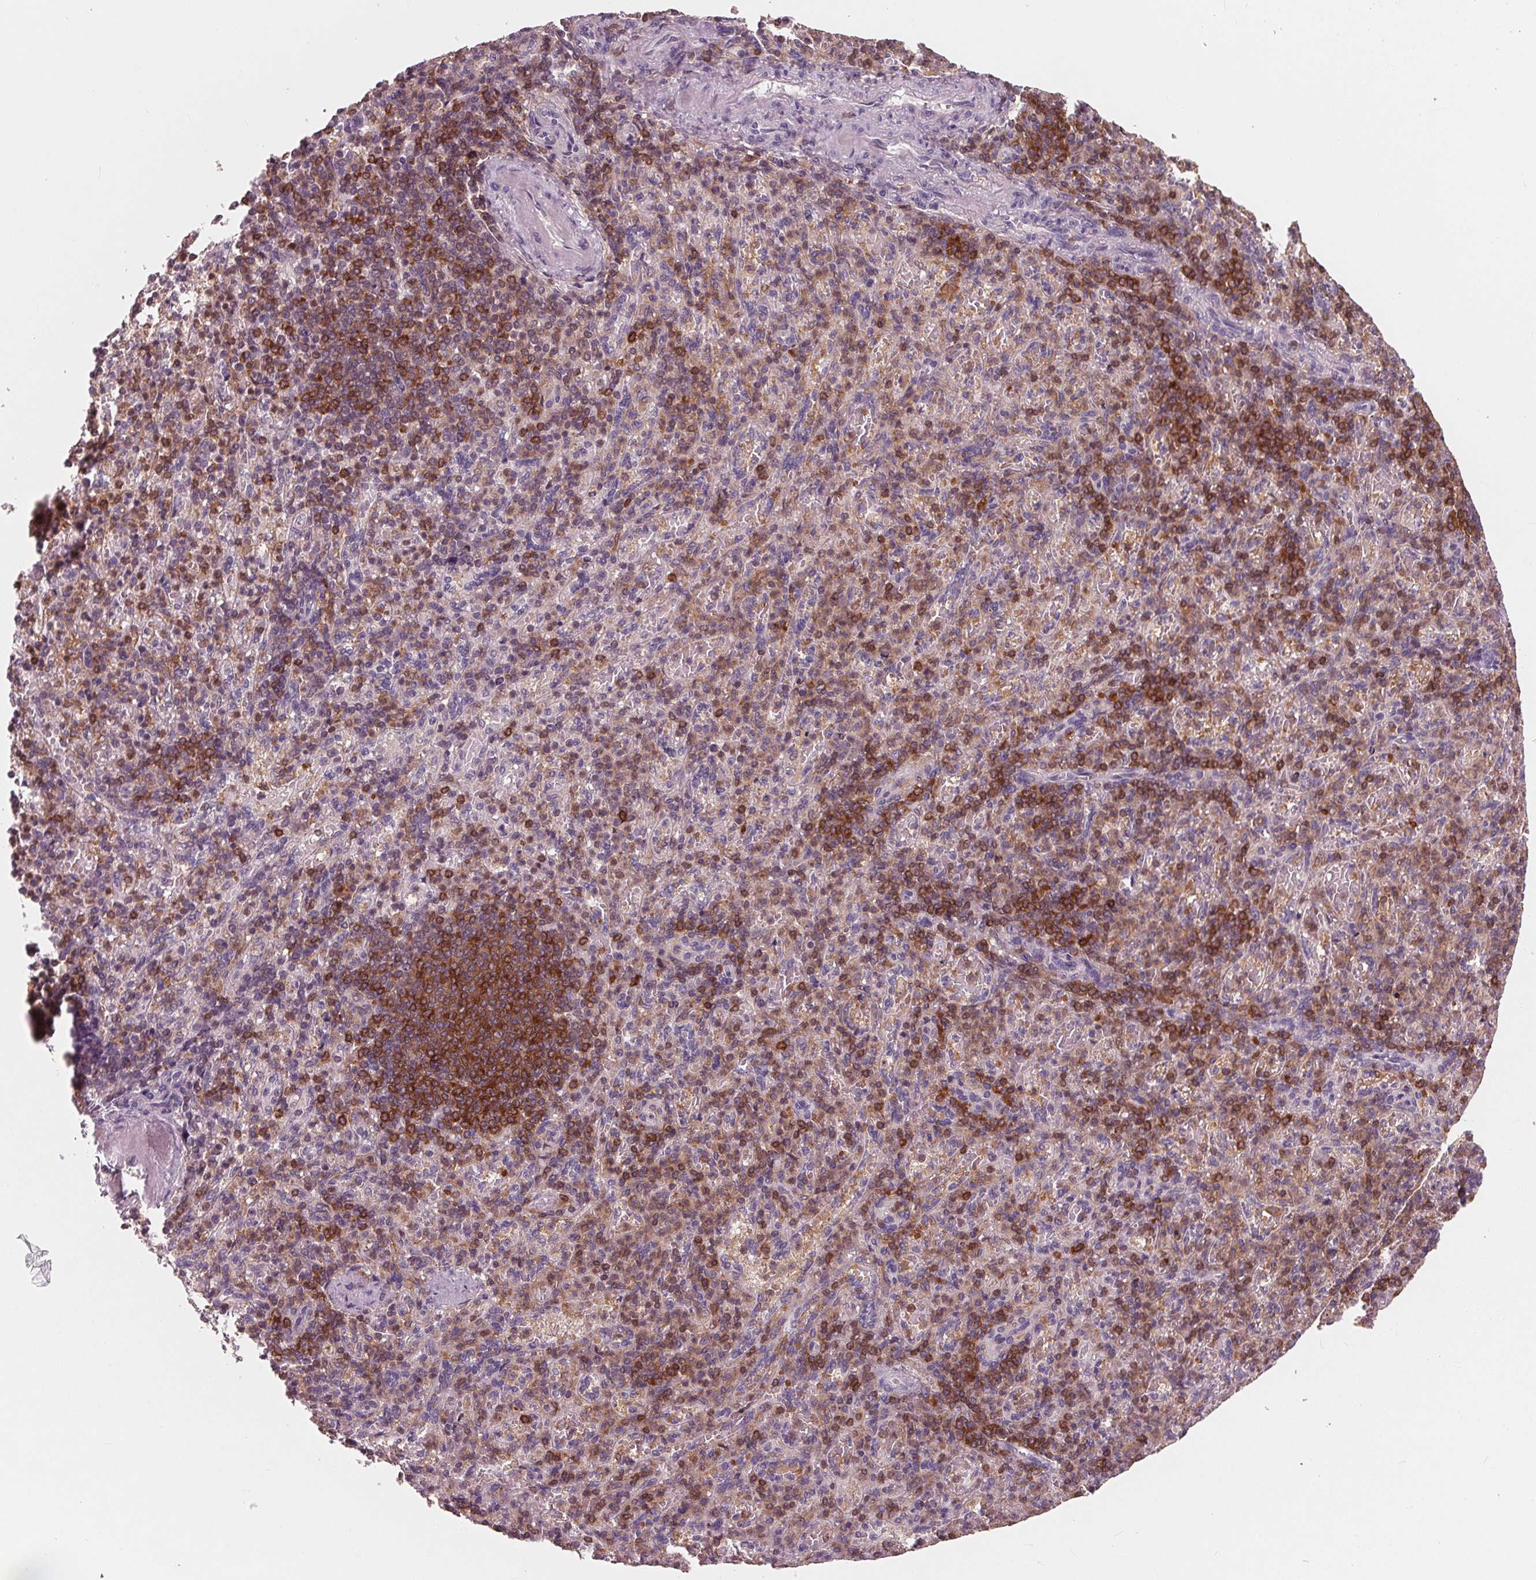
{"staining": {"intensity": "strong", "quantity": "25%-75%", "location": "cytoplasmic/membranous"}, "tissue": "spleen", "cell_type": "Cells in red pulp", "image_type": "normal", "snomed": [{"axis": "morphology", "description": "Normal tissue, NOS"}, {"axis": "topography", "description": "Spleen"}], "caption": "Cells in red pulp show high levels of strong cytoplasmic/membranous expression in approximately 25%-75% of cells in benign spleen.", "gene": "ARHGAP25", "patient": {"sex": "female", "age": 74}}